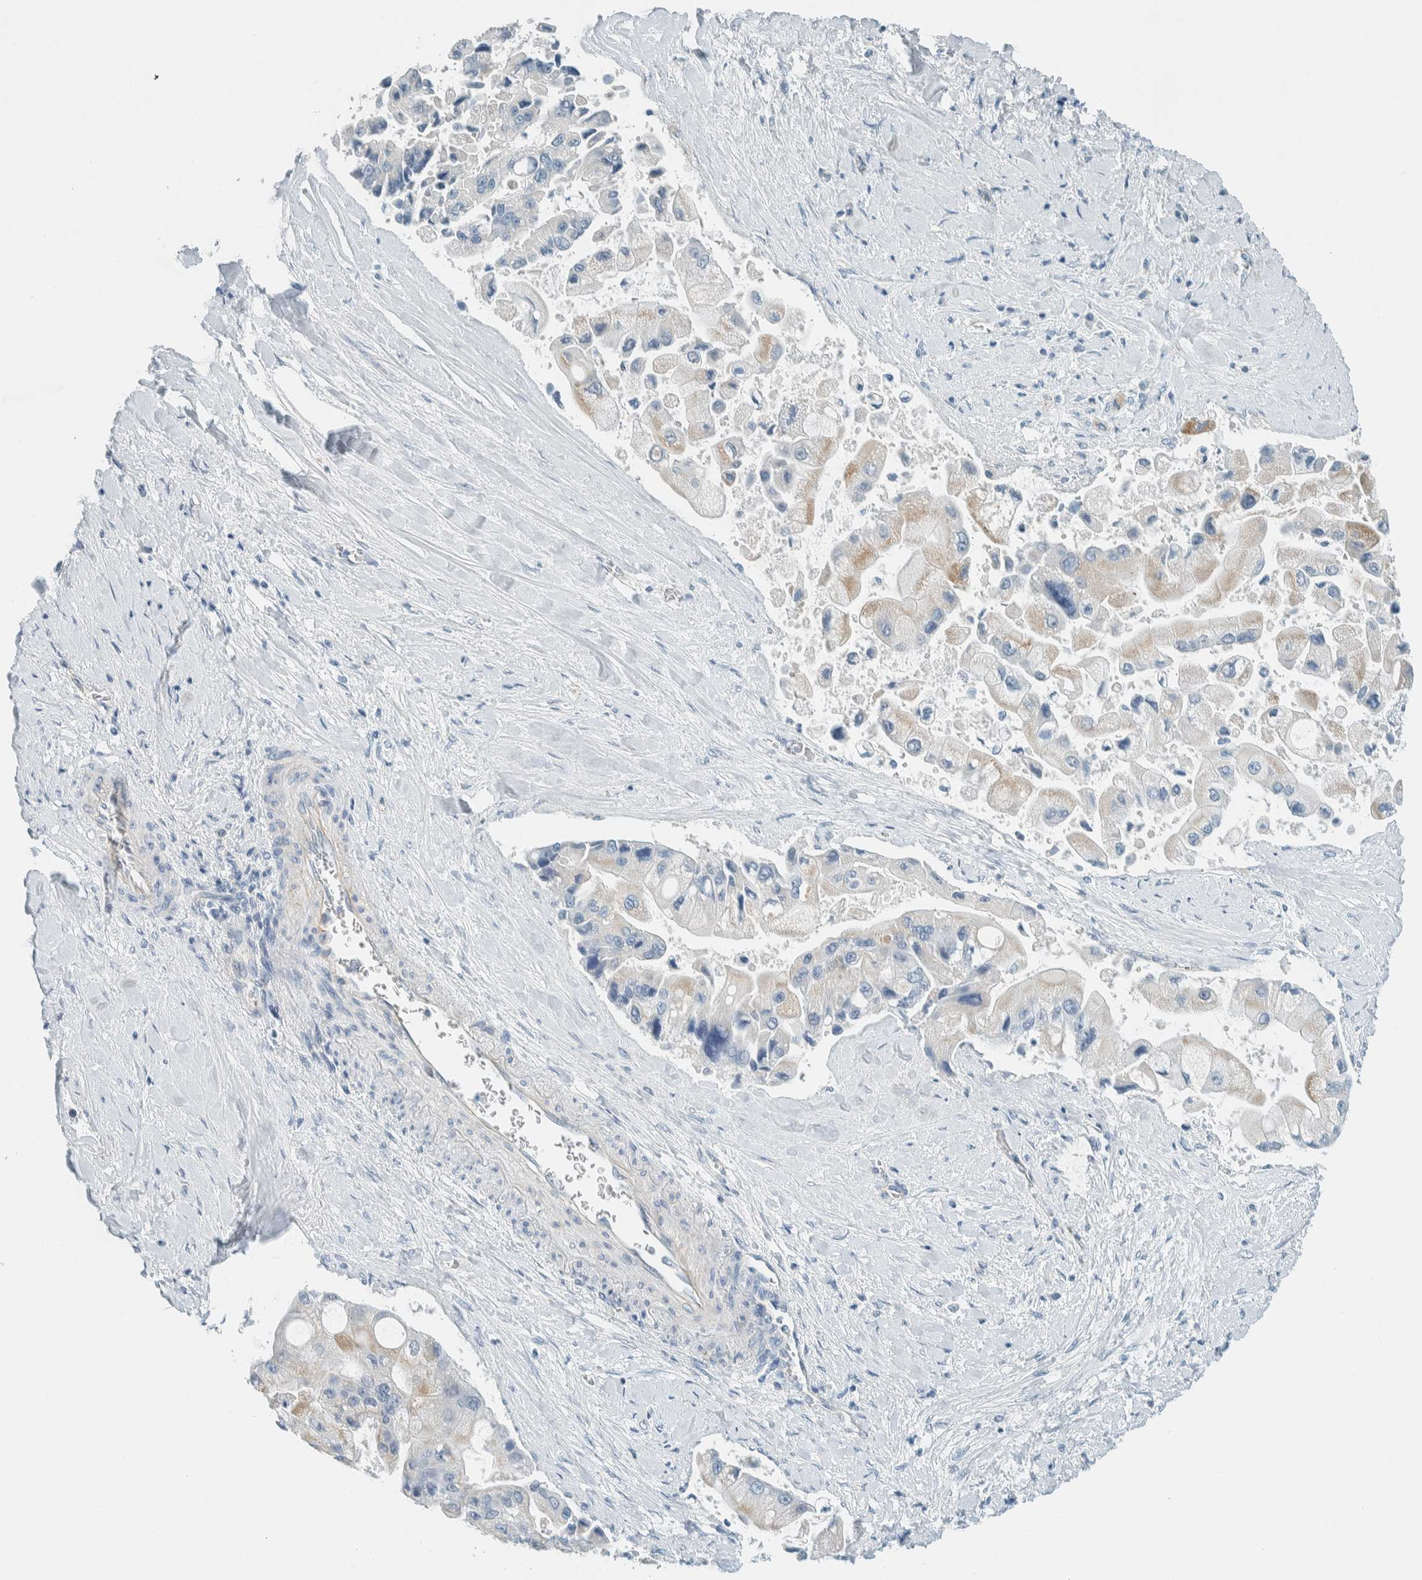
{"staining": {"intensity": "weak", "quantity": "<25%", "location": "cytoplasmic/membranous"}, "tissue": "liver cancer", "cell_type": "Tumor cells", "image_type": "cancer", "snomed": [{"axis": "morphology", "description": "Cholangiocarcinoma"}, {"axis": "topography", "description": "Liver"}], "caption": "DAB (3,3'-diaminobenzidine) immunohistochemical staining of cholangiocarcinoma (liver) demonstrates no significant expression in tumor cells.", "gene": "SLFN12", "patient": {"sex": "male", "age": 50}}